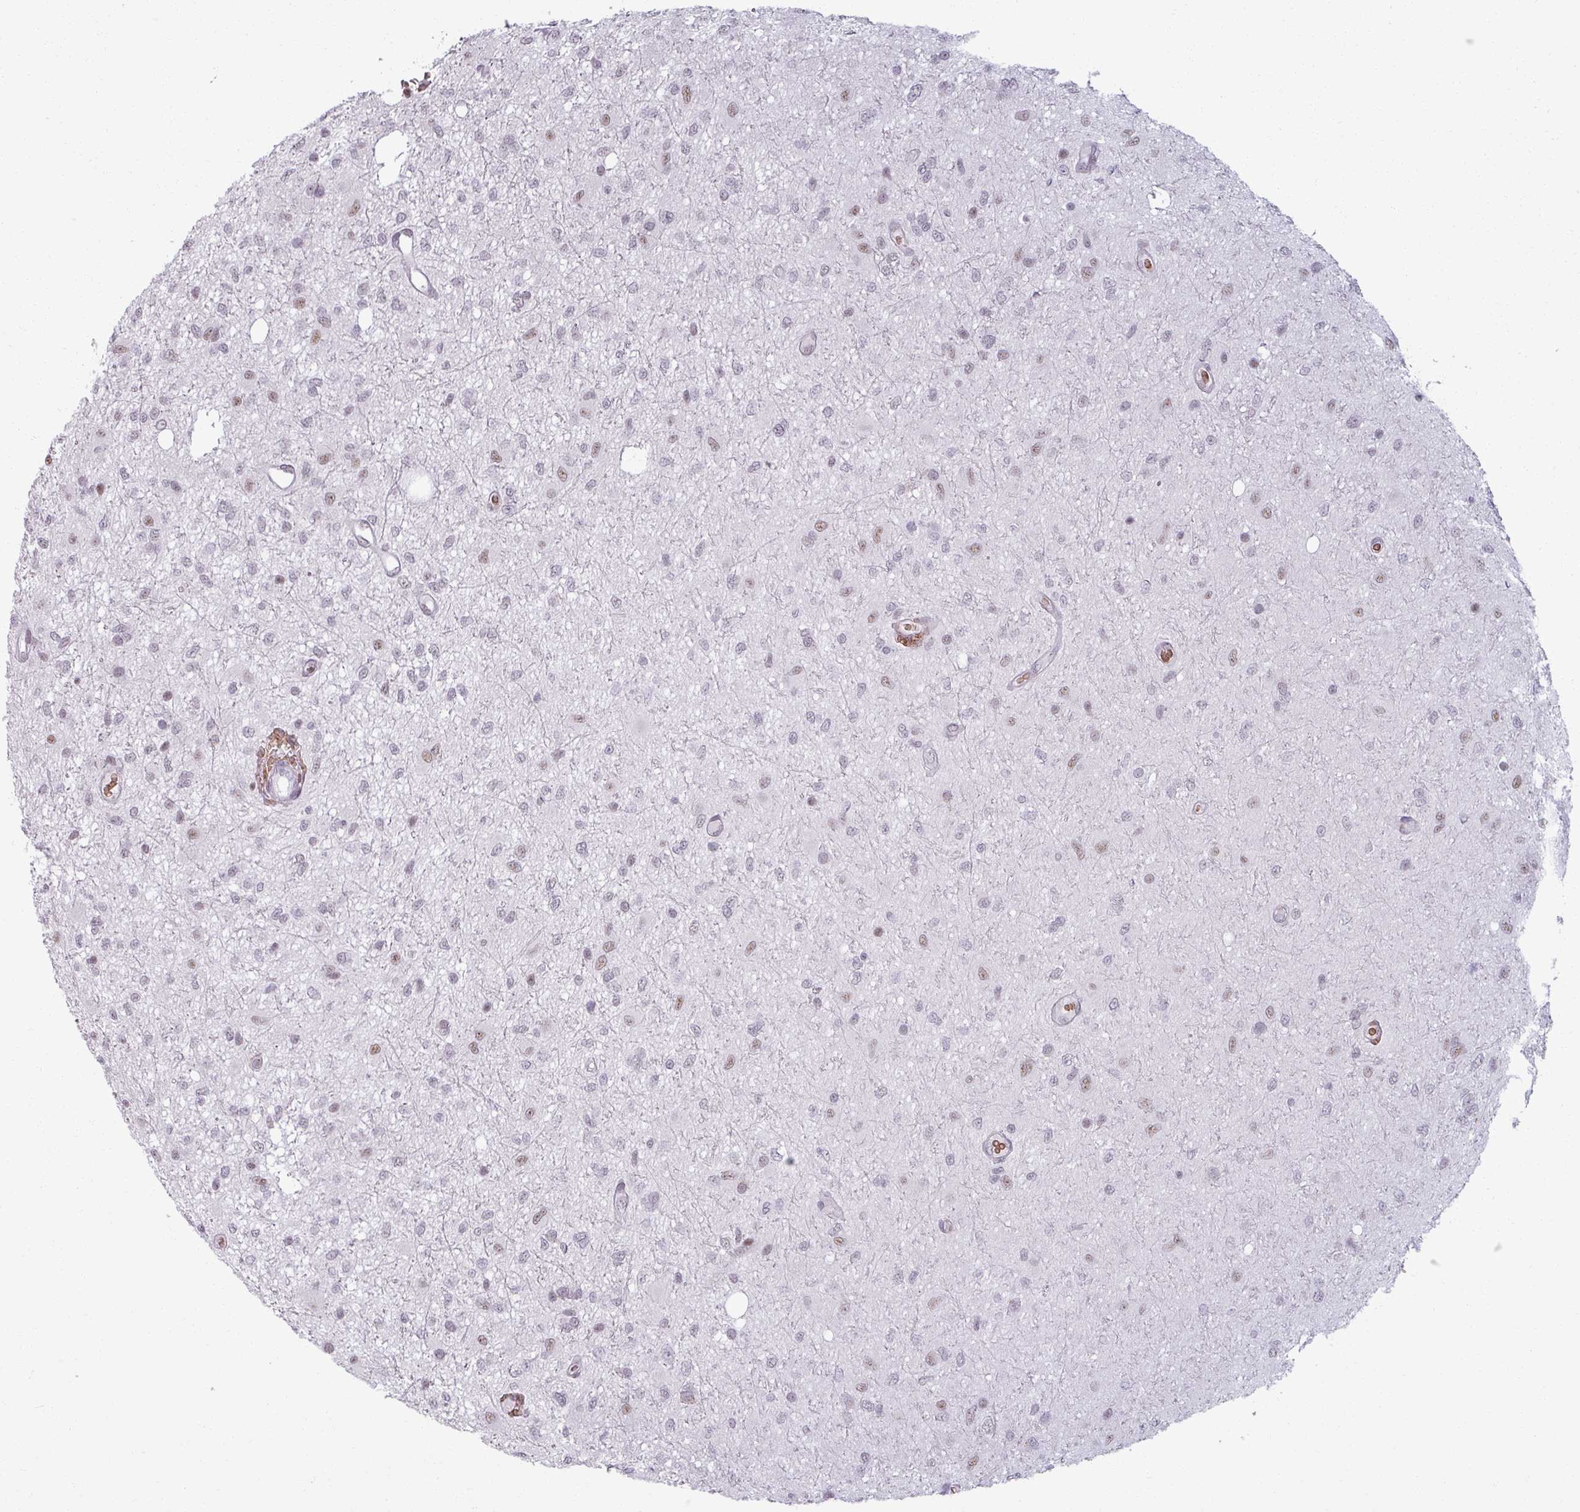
{"staining": {"intensity": "weak", "quantity": "25%-75%", "location": "nuclear"}, "tissue": "glioma", "cell_type": "Tumor cells", "image_type": "cancer", "snomed": [{"axis": "morphology", "description": "Glioma, malignant, Low grade"}, {"axis": "topography", "description": "Cerebellum"}], "caption": "Immunohistochemistry (IHC) histopathology image of neoplastic tissue: human malignant low-grade glioma stained using immunohistochemistry (IHC) exhibits low levels of weak protein expression localized specifically in the nuclear of tumor cells, appearing as a nuclear brown color.", "gene": "NCOR1", "patient": {"sex": "female", "age": 5}}